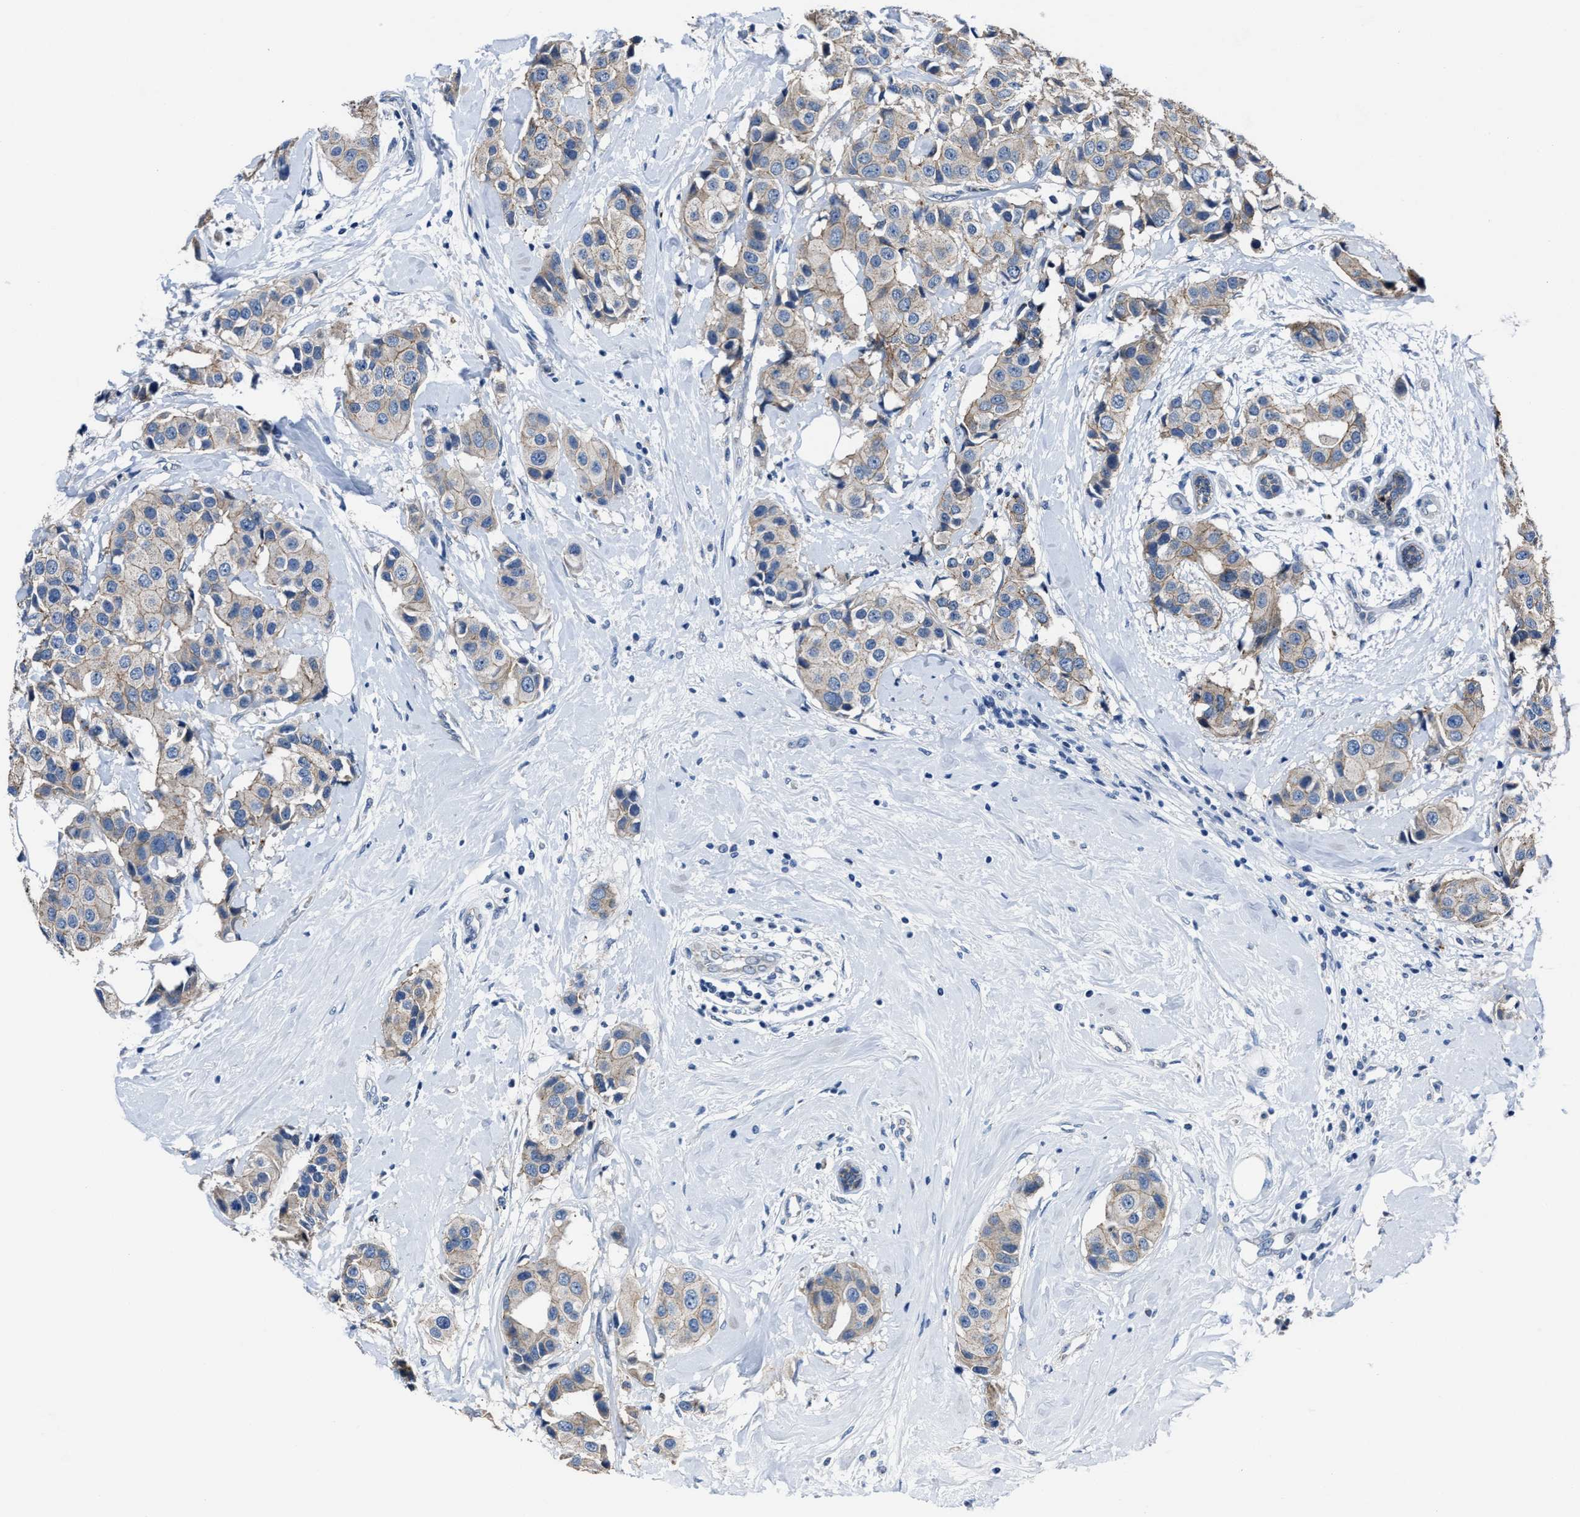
{"staining": {"intensity": "moderate", "quantity": "25%-75%", "location": "cytoplasmic/membranous"}, "tissue": "breast cancer", "cell_type": "Tumor cells", "image_type": "cancer", "snomed": [{"axis": "morphology", "description": "Normal tissue, NOS"}, {"axis": "morphology", "description": "Duct carcinoma"}, {"axis": "topography", "description": "Breast"}], "caption": "Moderate cytoplasmic/membranous staining for a protein is appreciated in about 25%-75% of tumor cells of breast cancer using immunohistochemistry.", "gene": "GHITM", "patient": {"sex": "female", "age": 39}}